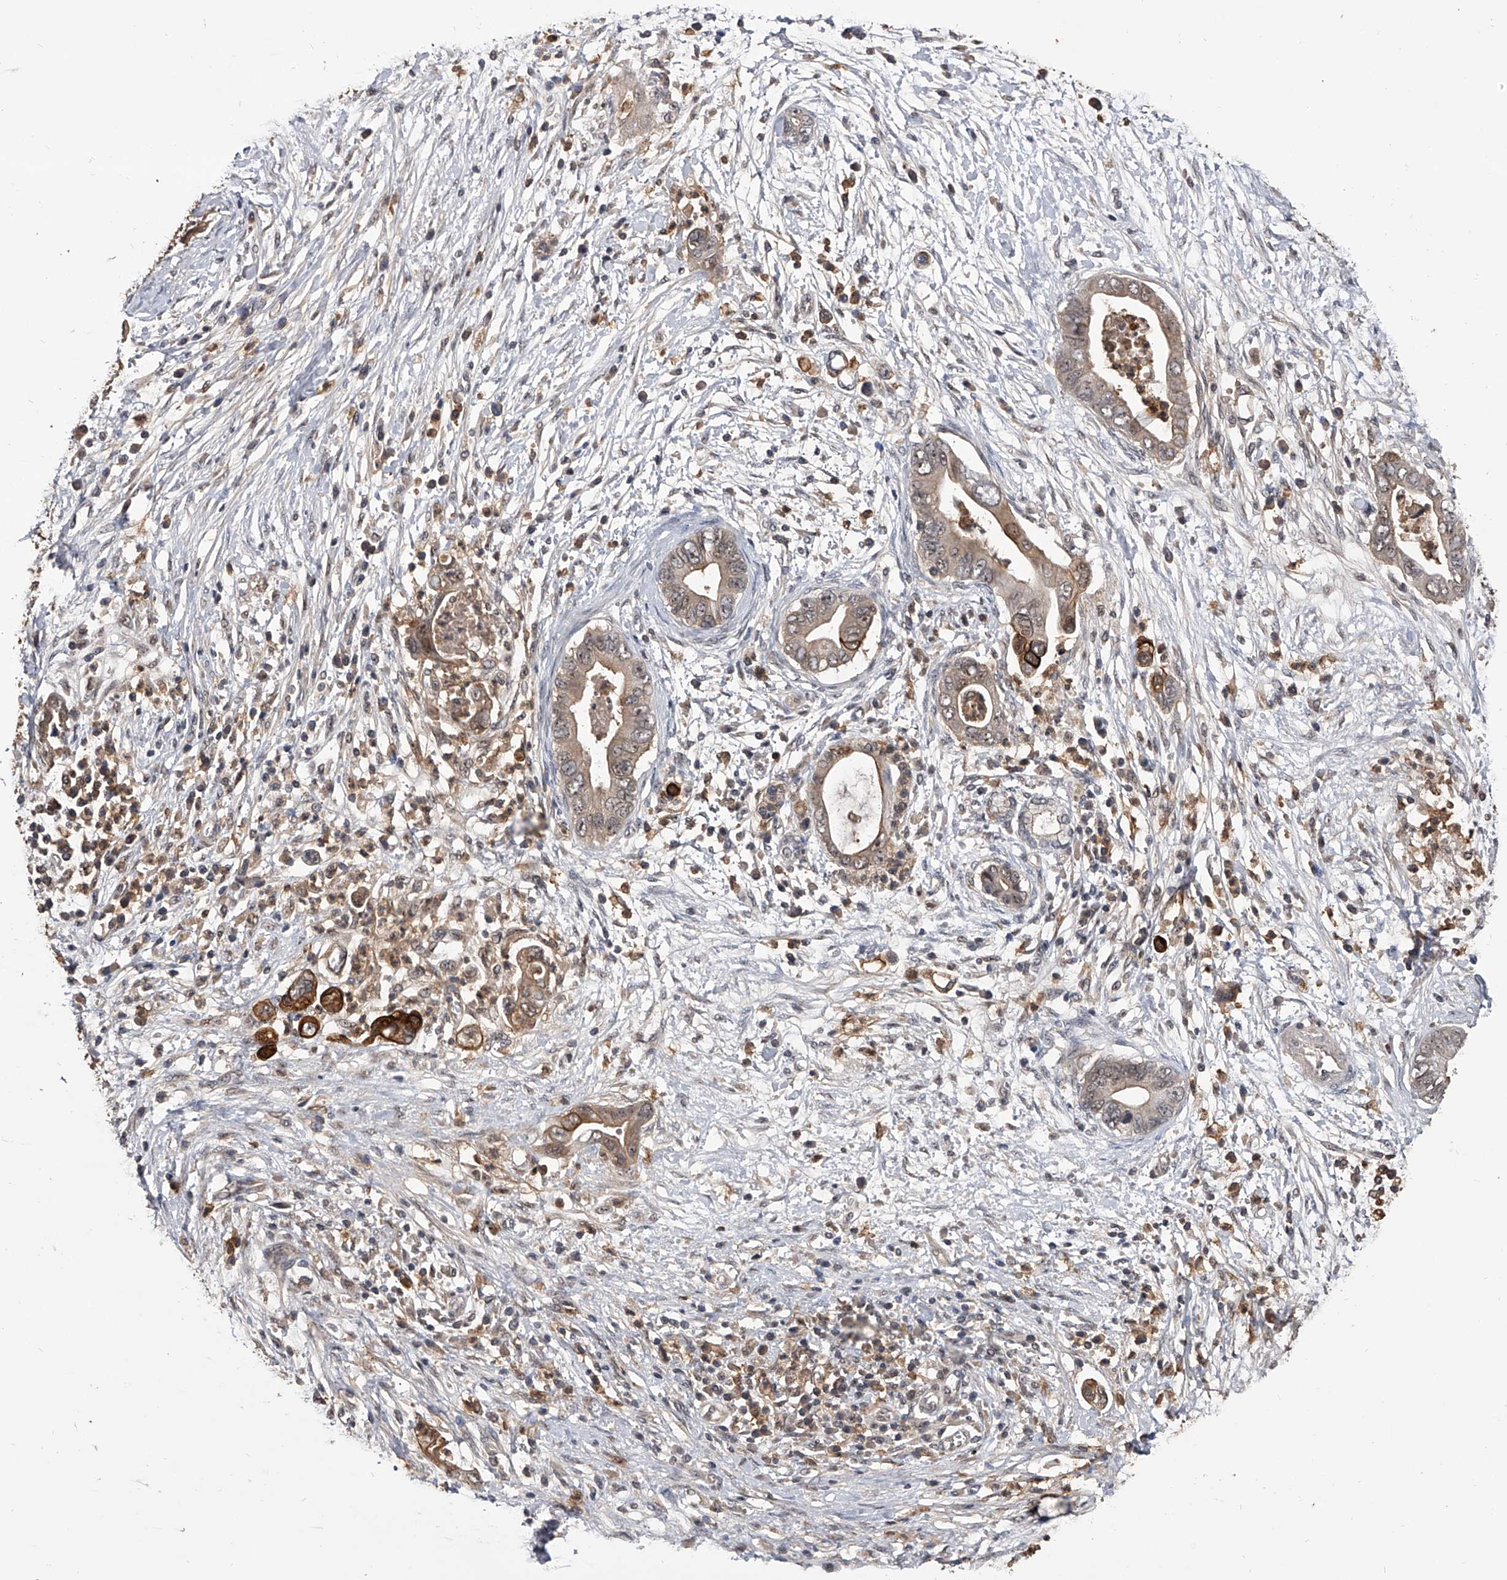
{"staining": {"intensity": "moderate", "quantity": "<25%", "location": "cytoplasmic/membranous"}, "tissue": "pancreatic cancer", "cell_type": "Tumor cells", "image_type": "cancer", "snomed": [{"axis": "morphology", "description": "Adenocarcinoma, NOS"}, {"axis": "topography", "description": "Pancreas"}], "caption": "DAB (3,3'-diaminobenzidine) immunohistochemical staining of human adenocarcinoma (pancreatic) reveals moderate cytoplasmic/membranous protein staining in about <25% of tumor cells. (DAB (3,3'-diaminobenzidine) = brown stain, brightfield microscopy at high magnification).", "gene": "EFCAB7", "patient": {"sex": "male", "age": 75}}